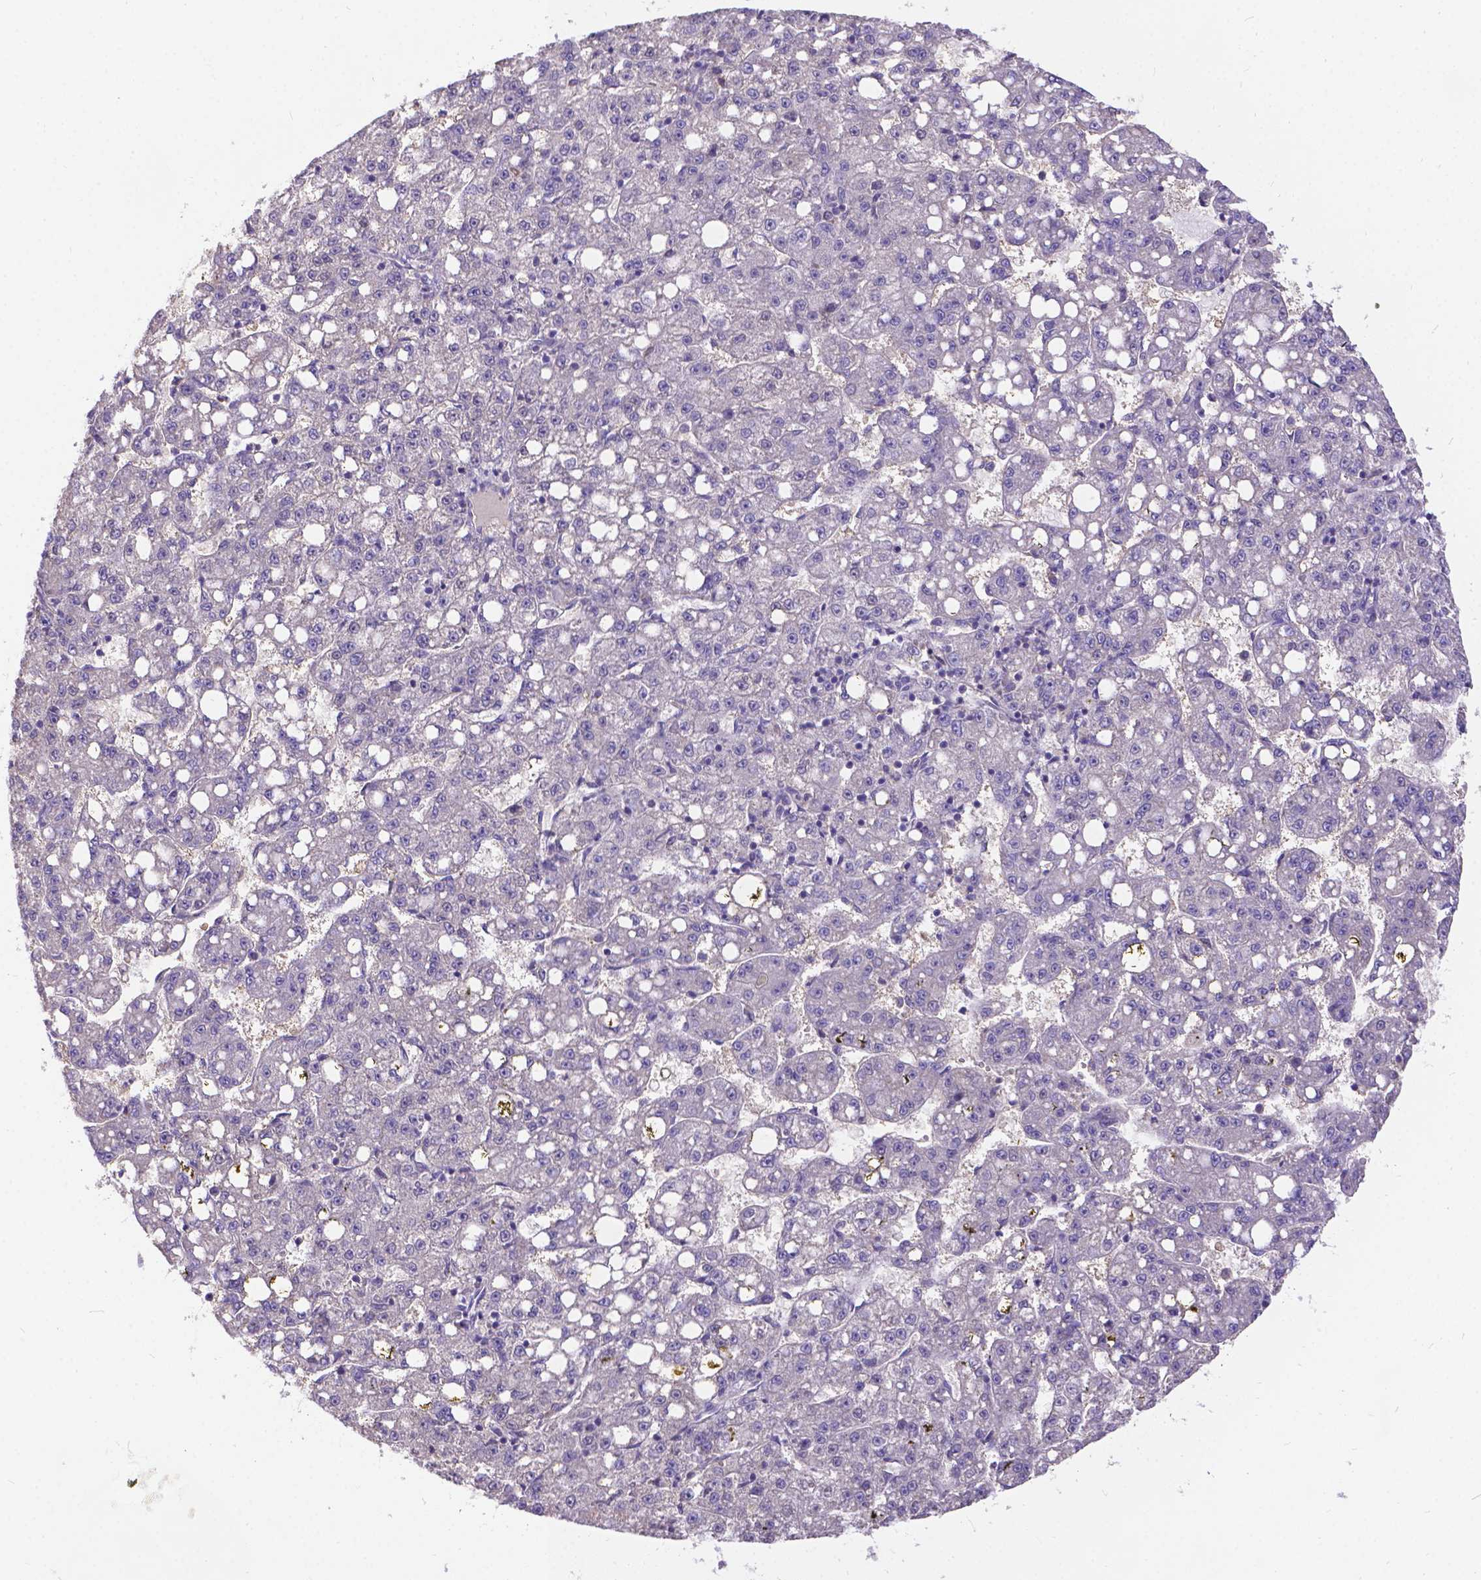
{"staining": {"intensity": "negative", "quantity": "none", "location": "none"}, "tissue": "liver cancer", "cell_type": "Tumor cells", "image_type": "cancer", "snomed": [{"axis": "morphology", "description": "Carcinoma, Hepatocellular, NOS"}, {"axis": "topography", "description": "Liver"}], "caption": "IHC of liver cancer demonstrates no positivity in tumor cells.", "gene": "DENND6A", "patient": {"sex": "female", "age": 65}}